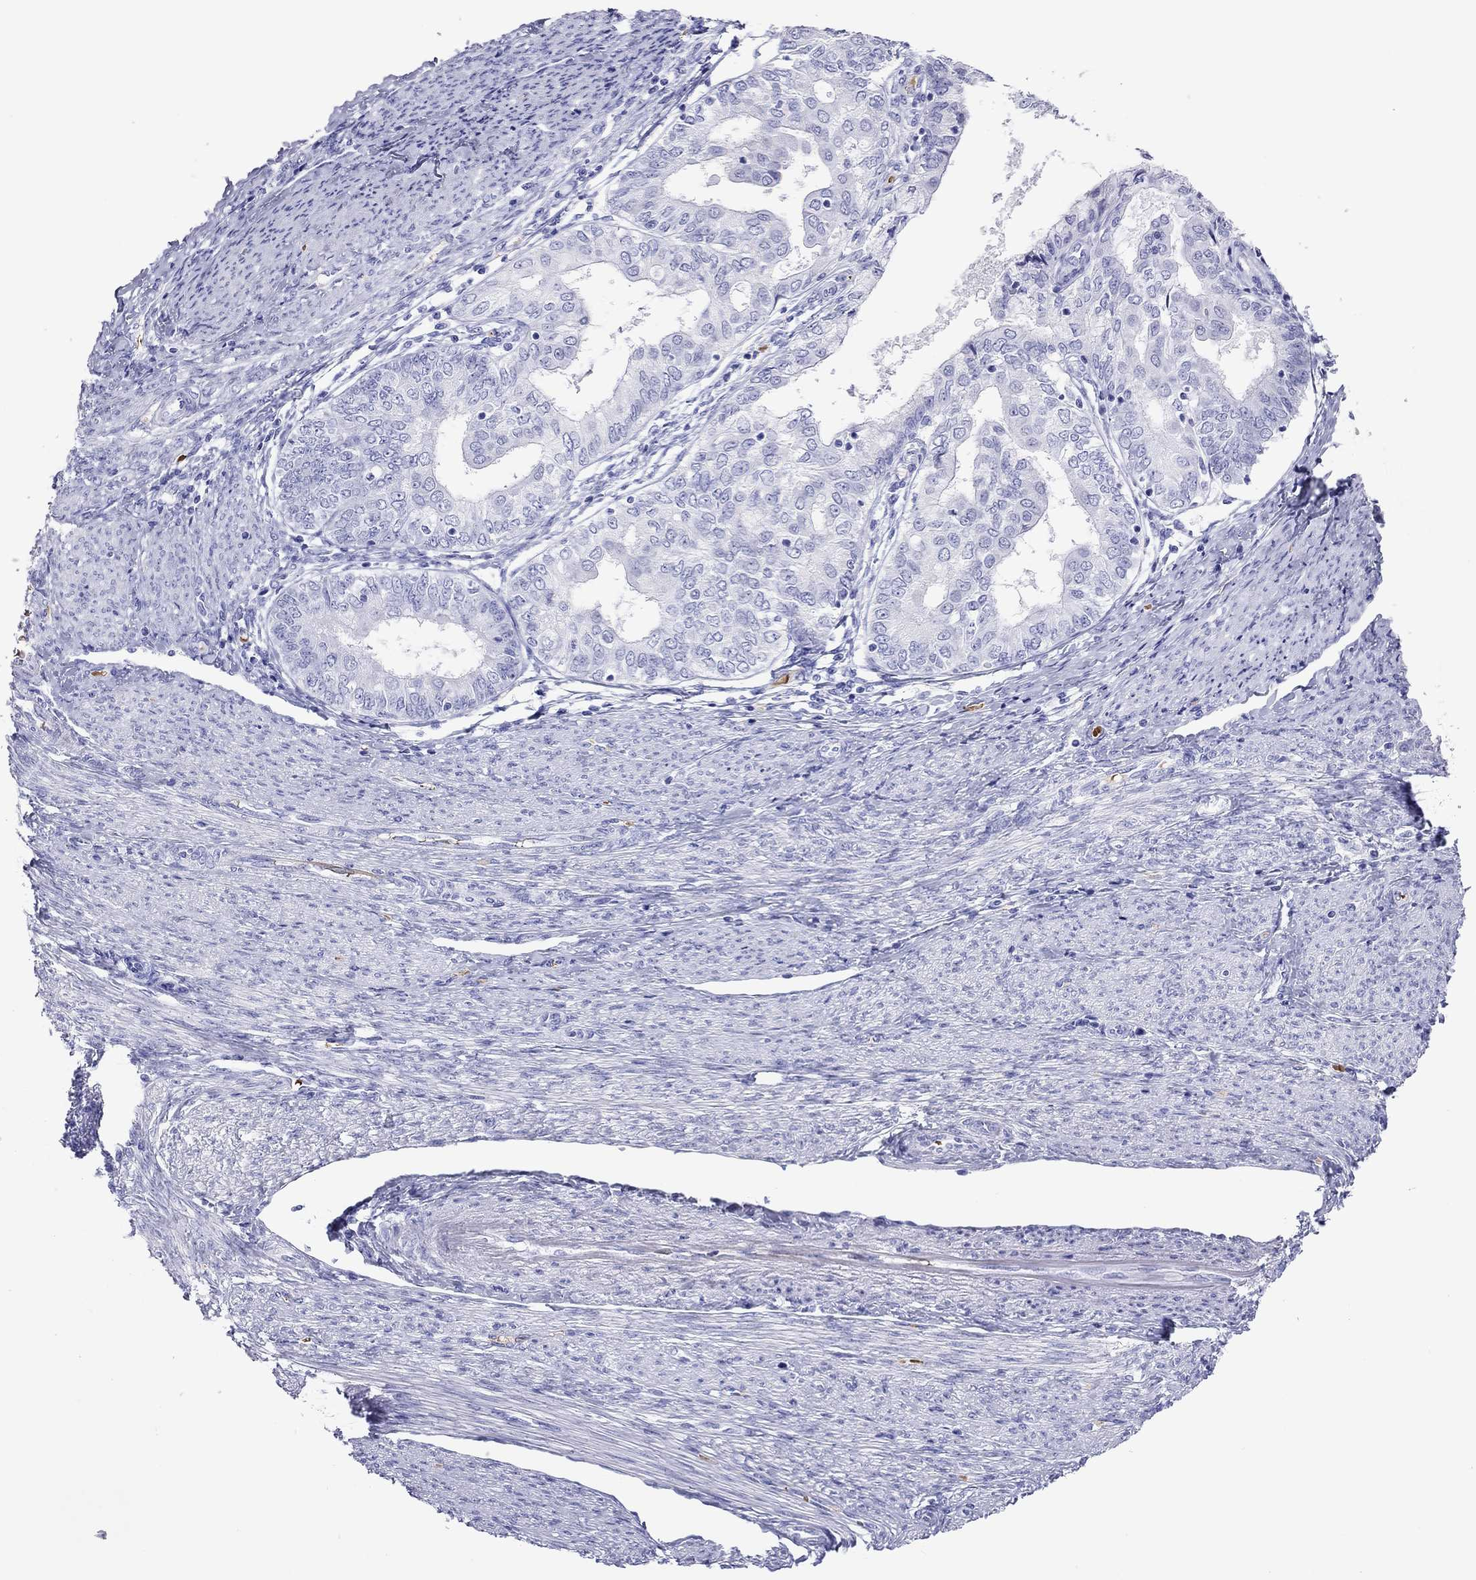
{"staining": {"intensity": "negative", "quantity": "none", "location": "none"}, "tissue": "endometrial cancer", "cell_type": "Tumor cells", "image_type": "cancer", "snomed": [{"axis": "morphology", "description": "Adenocarcinoma, NOS"}, {"axis": "topography", "description": "Endometrium"}], "caption": "This is an IHC micrograph of adenocarcinoma (endometrial). There is no positivity in tumor cells.", "gene": "PTPRN", "patient": {"sex": "female", "age": 68}}